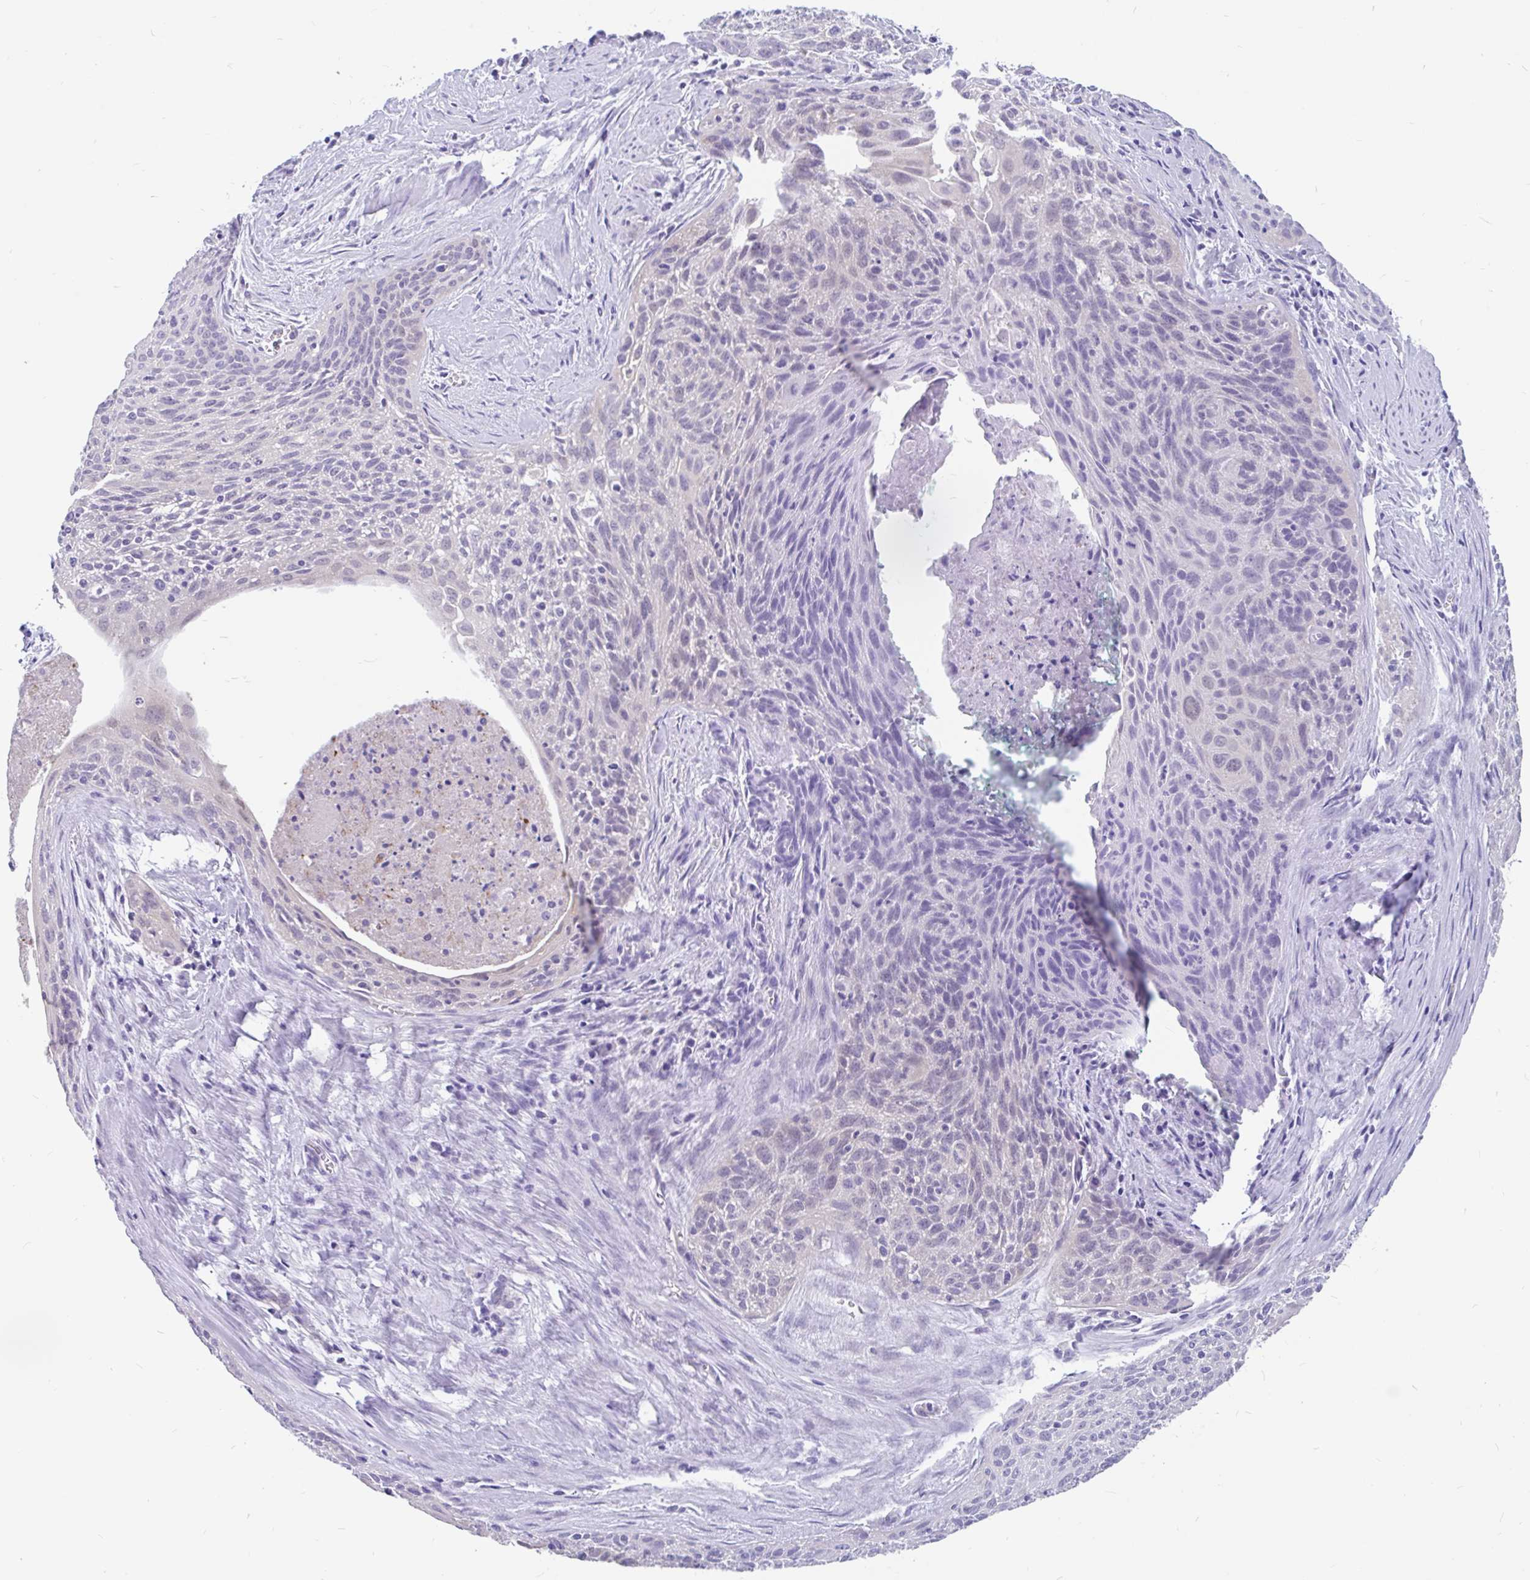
{"staining": {"intensity": "negative", "quantity": "none", "location": "none"}, "tissue": "cervical cancer", "cell_type": "Tumor cells", "image_type": "cancer", "snomed": [{"axis": "morphology", "description": "Squamous cell carcinoma, NOS"}, {"axis": "topography", "description": "Cervix"}], "caption": "This is an immunohistochemistry histopathology image of human squamous cell carcinoma (cervical). There is no staining in tumor cells.", "gene": "KIAA2013", "patient": {"sex": "female", "age": 55}}